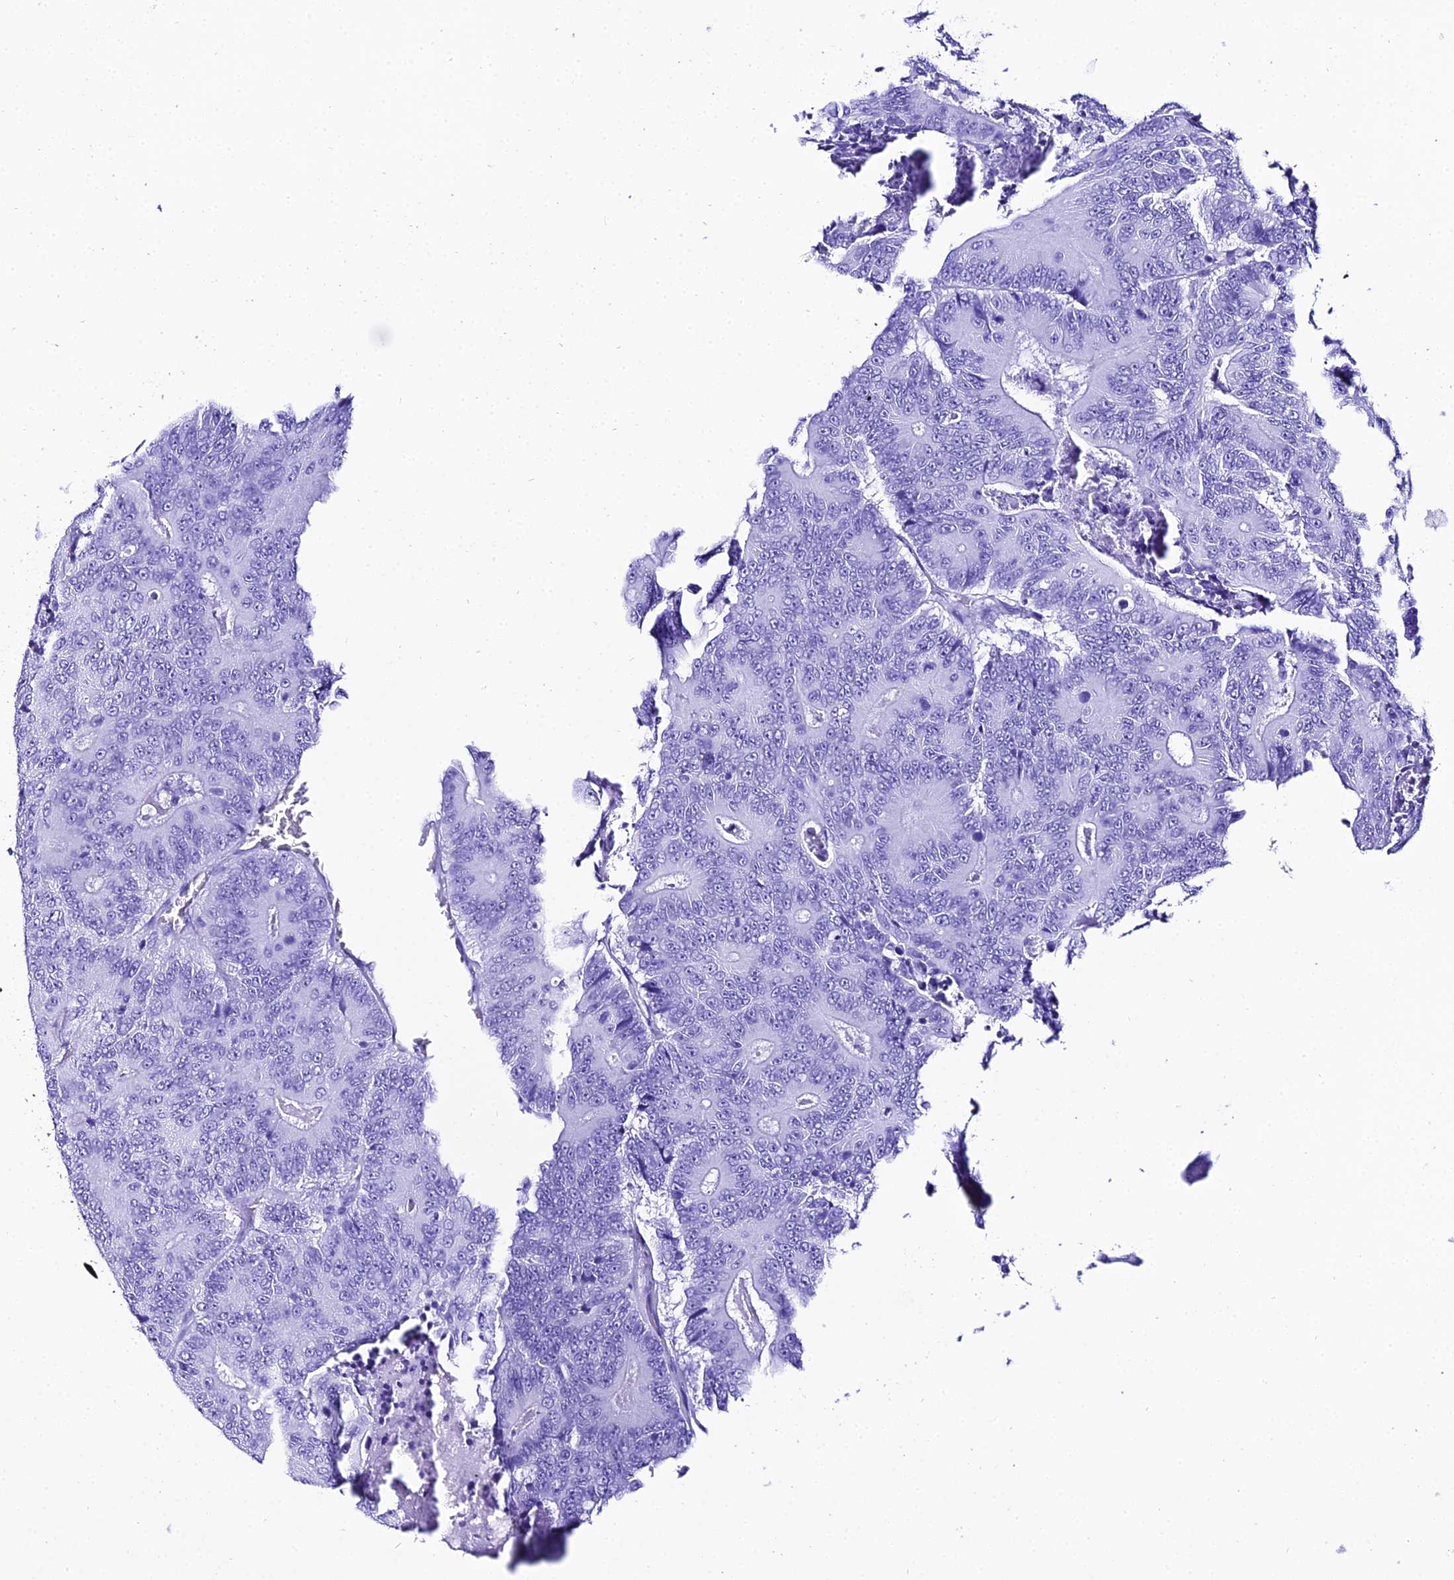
{"staining": {"intensity": "negative", "quantity": "none", "location": "none"}, "tissue": "colorectal cancer", "cell_type": "Tumor cells", "image_type": "cancer", "snomed": [{"axis": "morphology", "description": "Adenocarcinoma, NOS"}, {"axis": "topography", "description": "Colon"}], "caption": "Colorectal cancer (adenocarcinoma) stained for a protein using immunohistochemistry exhibits no staining tumor cells.", "gene": "TRMT44", "patient": {"sex": "male", "age": 83}}